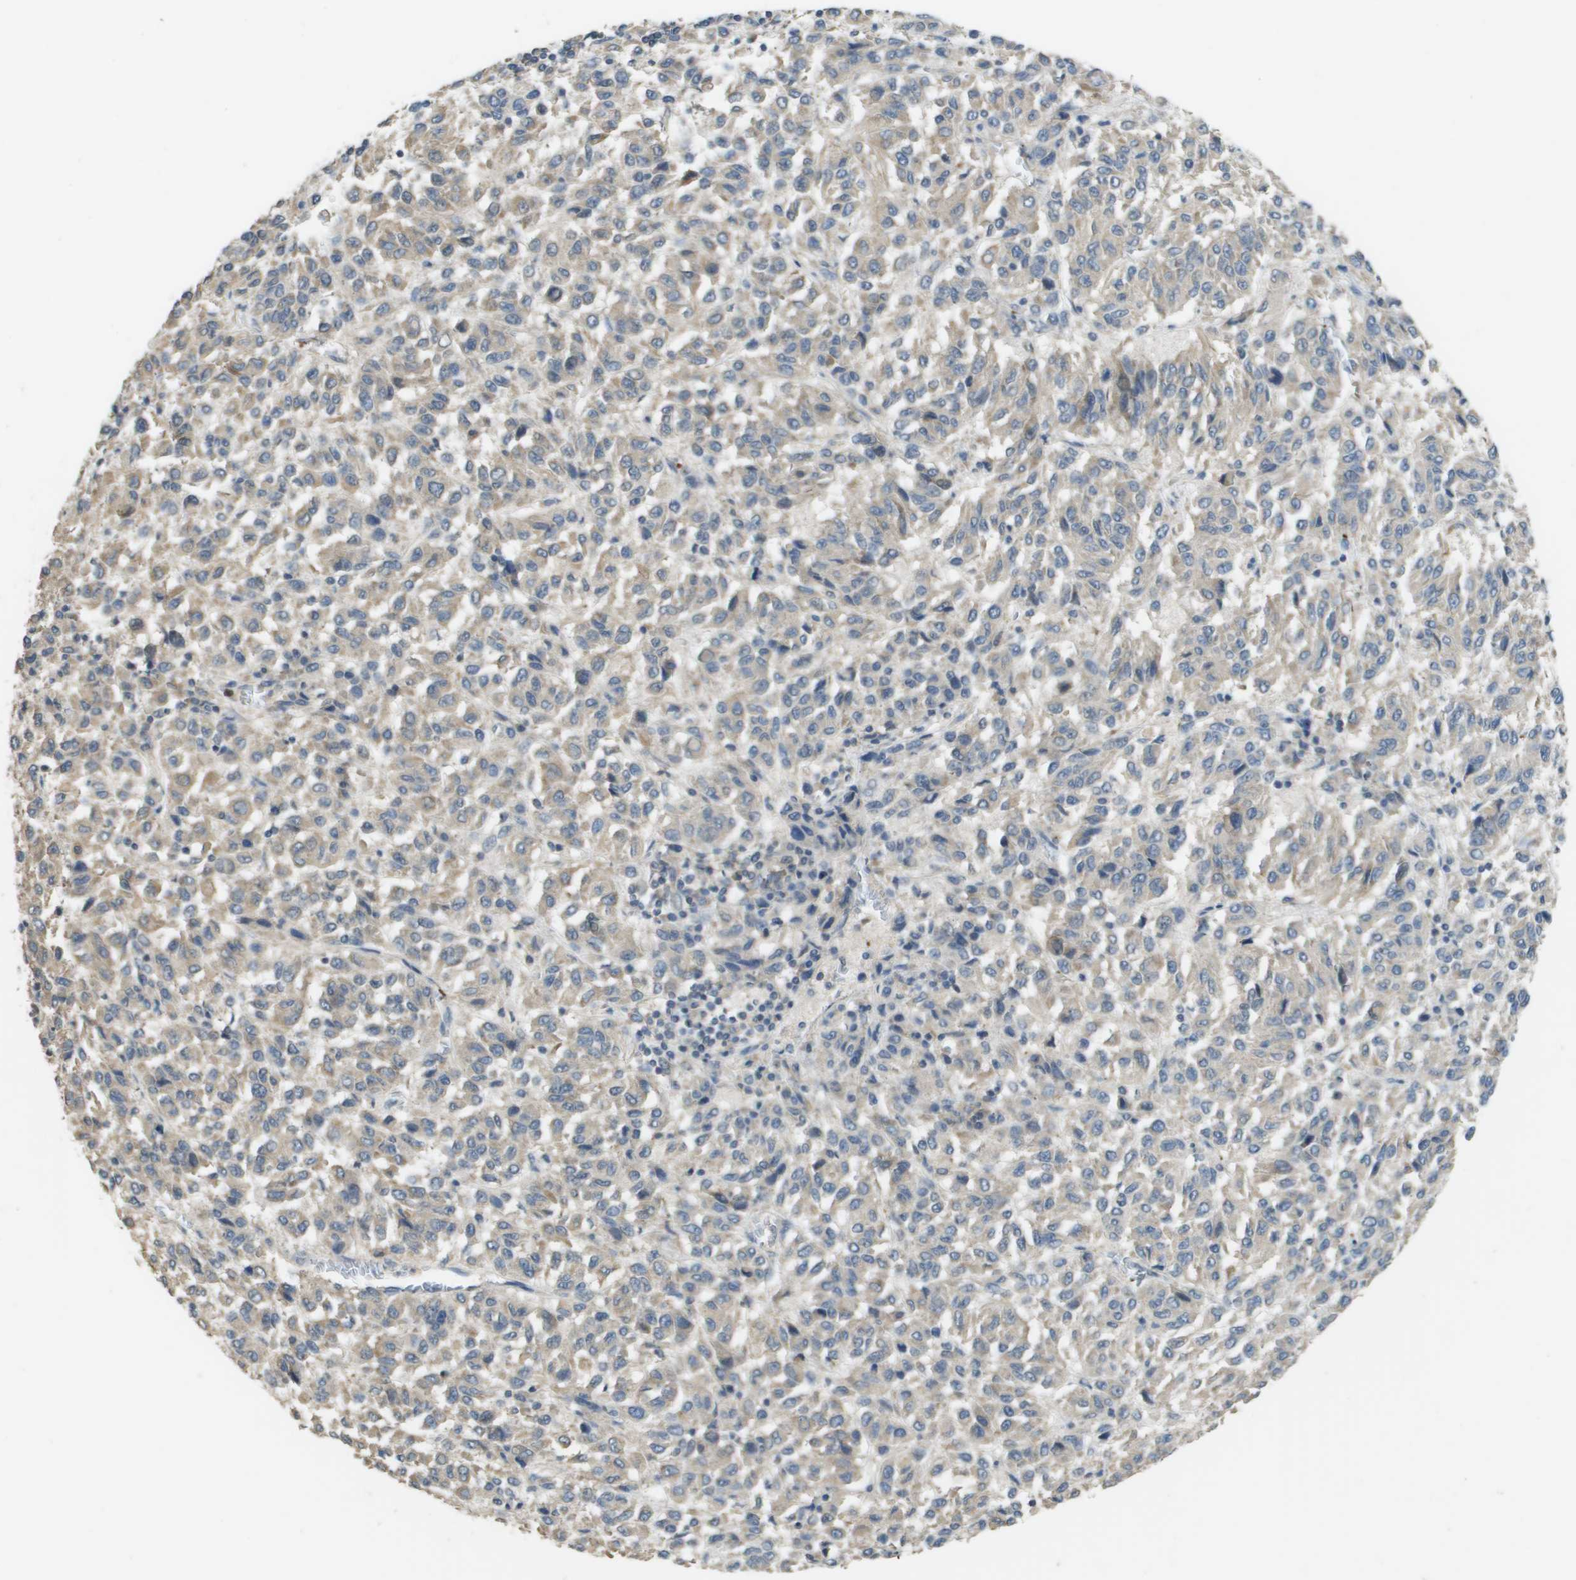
{"staining": {"intensity": "weak", "quantity": "25%-75%", "location": "cytoplasmic/membranous"}, "tissue": "melanoma", "cell_type": "Tumor cells", "image_type": "cancer", "snomed": [{"axis": "morphology", "description": "Malignant melanoma, Metastatic site"}, {"axis": "topography", "description": "Lung"}], "caption": "This is a photomicrograph of IHC staining of malignant melanoma (metastatic site), which shows weak positivity in the cytoplasmic/membranous of tumor cells.", "gene": "RAB27B", "patient": {"sex": "male", "age": 64}}